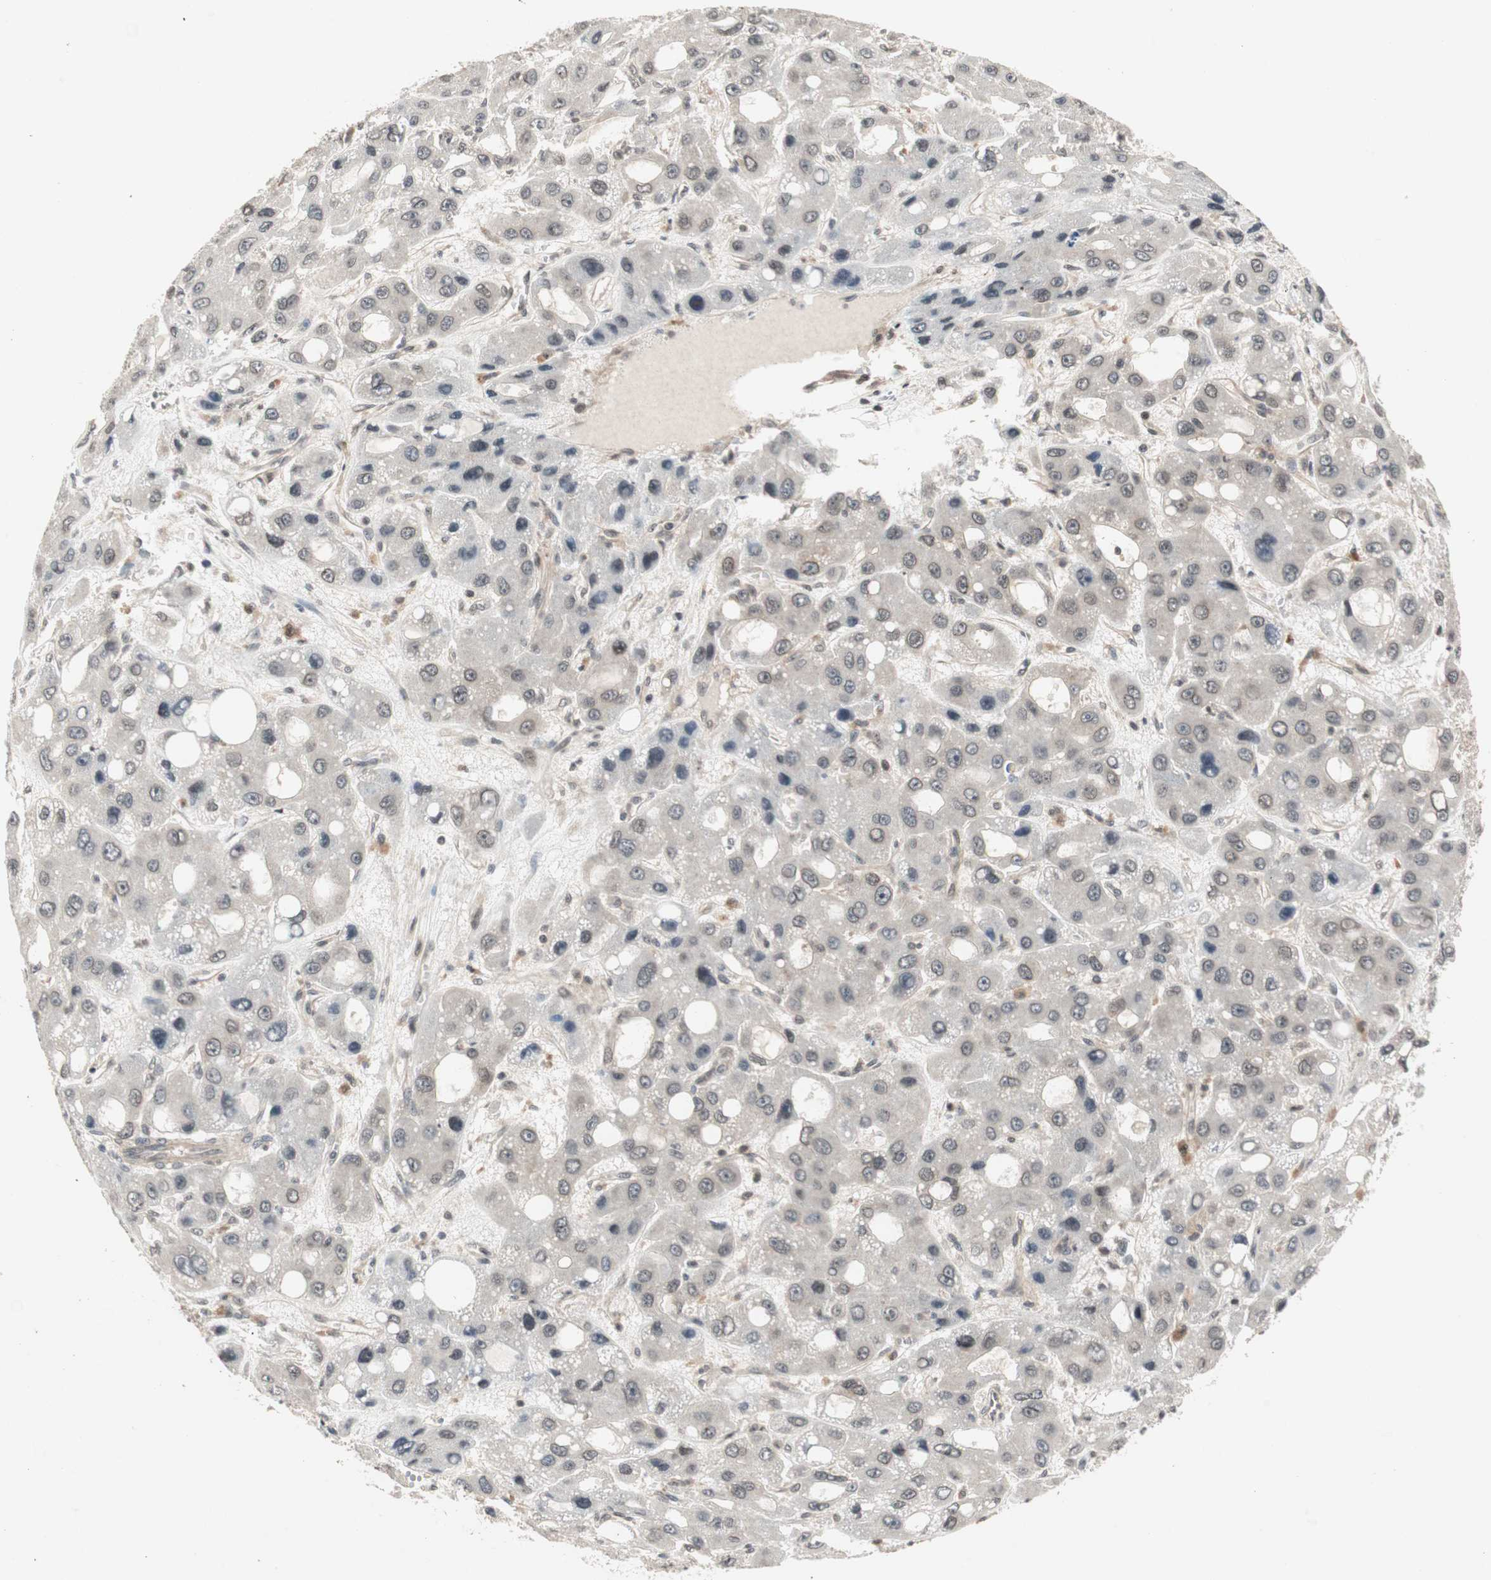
{"staining": {"intensity": "negative", "quantity": "none", "location": "none"}, "tissue": "liver cancer", "cell_type": "Tumor cells", "image_type": "cancer", "snomed": [{"axis": "morphology", "description": "Carcinoma, Hepatocellular, NOS"}, {"axis": "topography", "description": "Liver"}], "caption": "This is a micrograph of immunohistochemistry staining of liver cancer, which shows no staining in tumor cells.", "gene": "CSNK2B", "patient": {"sex": "male", "age": 55}}